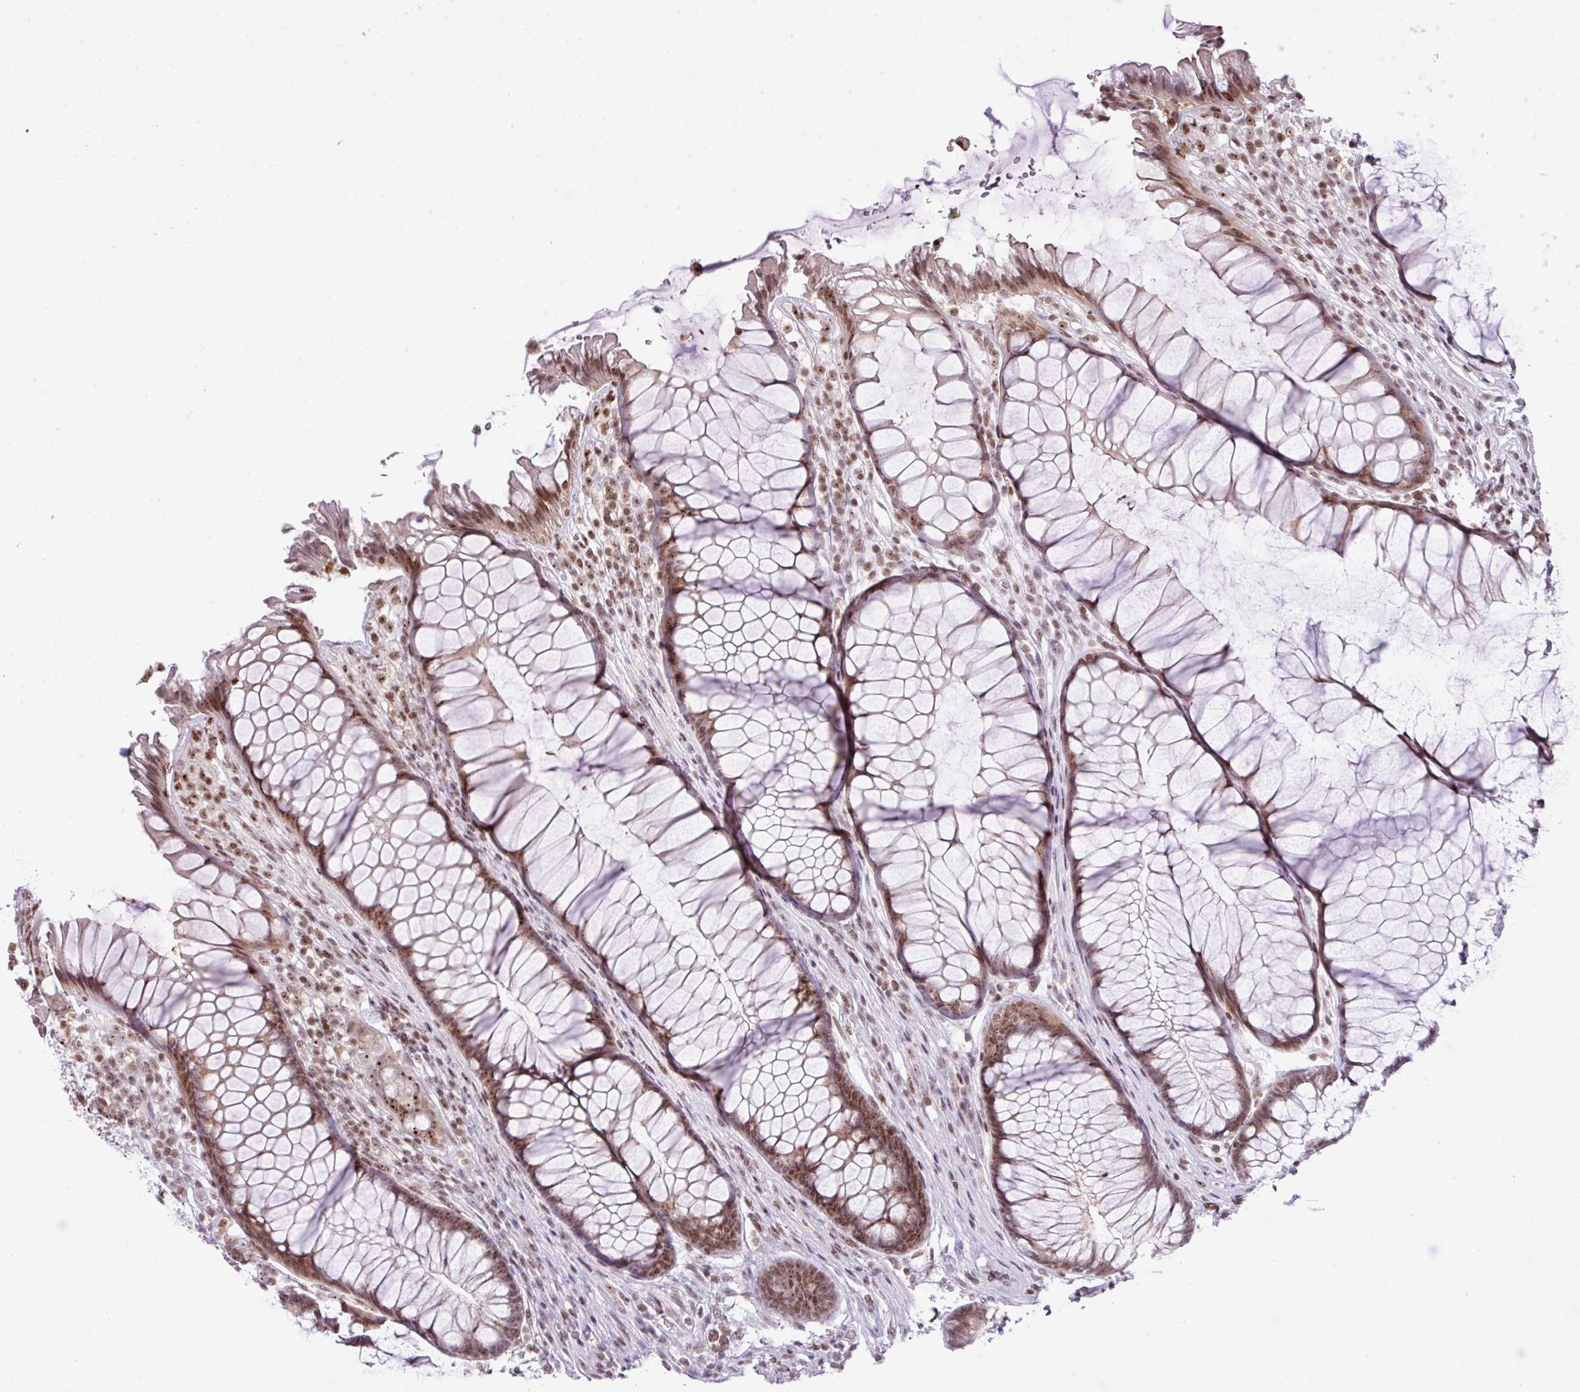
{"staining": {"intensity": "moderate", "quantity": ">75%", "location": "nuclear"}, "tissue": "rectum", "cell_type": "Glandular cells", "image_type": "normal", "snomed": [{"axis": "morphology", "description": "Normal tissue, NOS"}, {"axis": "topography", "description": "Smooth muscle"}, {"axis": "topography", "description": "Rectum"}], "caption": "This photomicrograph displays immunohistochemistry staining of unremarkable rectum, with medium moderate nuclear staining in approximately >75% of glandular cells.", "gene": "CCDC137", "patient": {"sex": "male", "age": 53}}